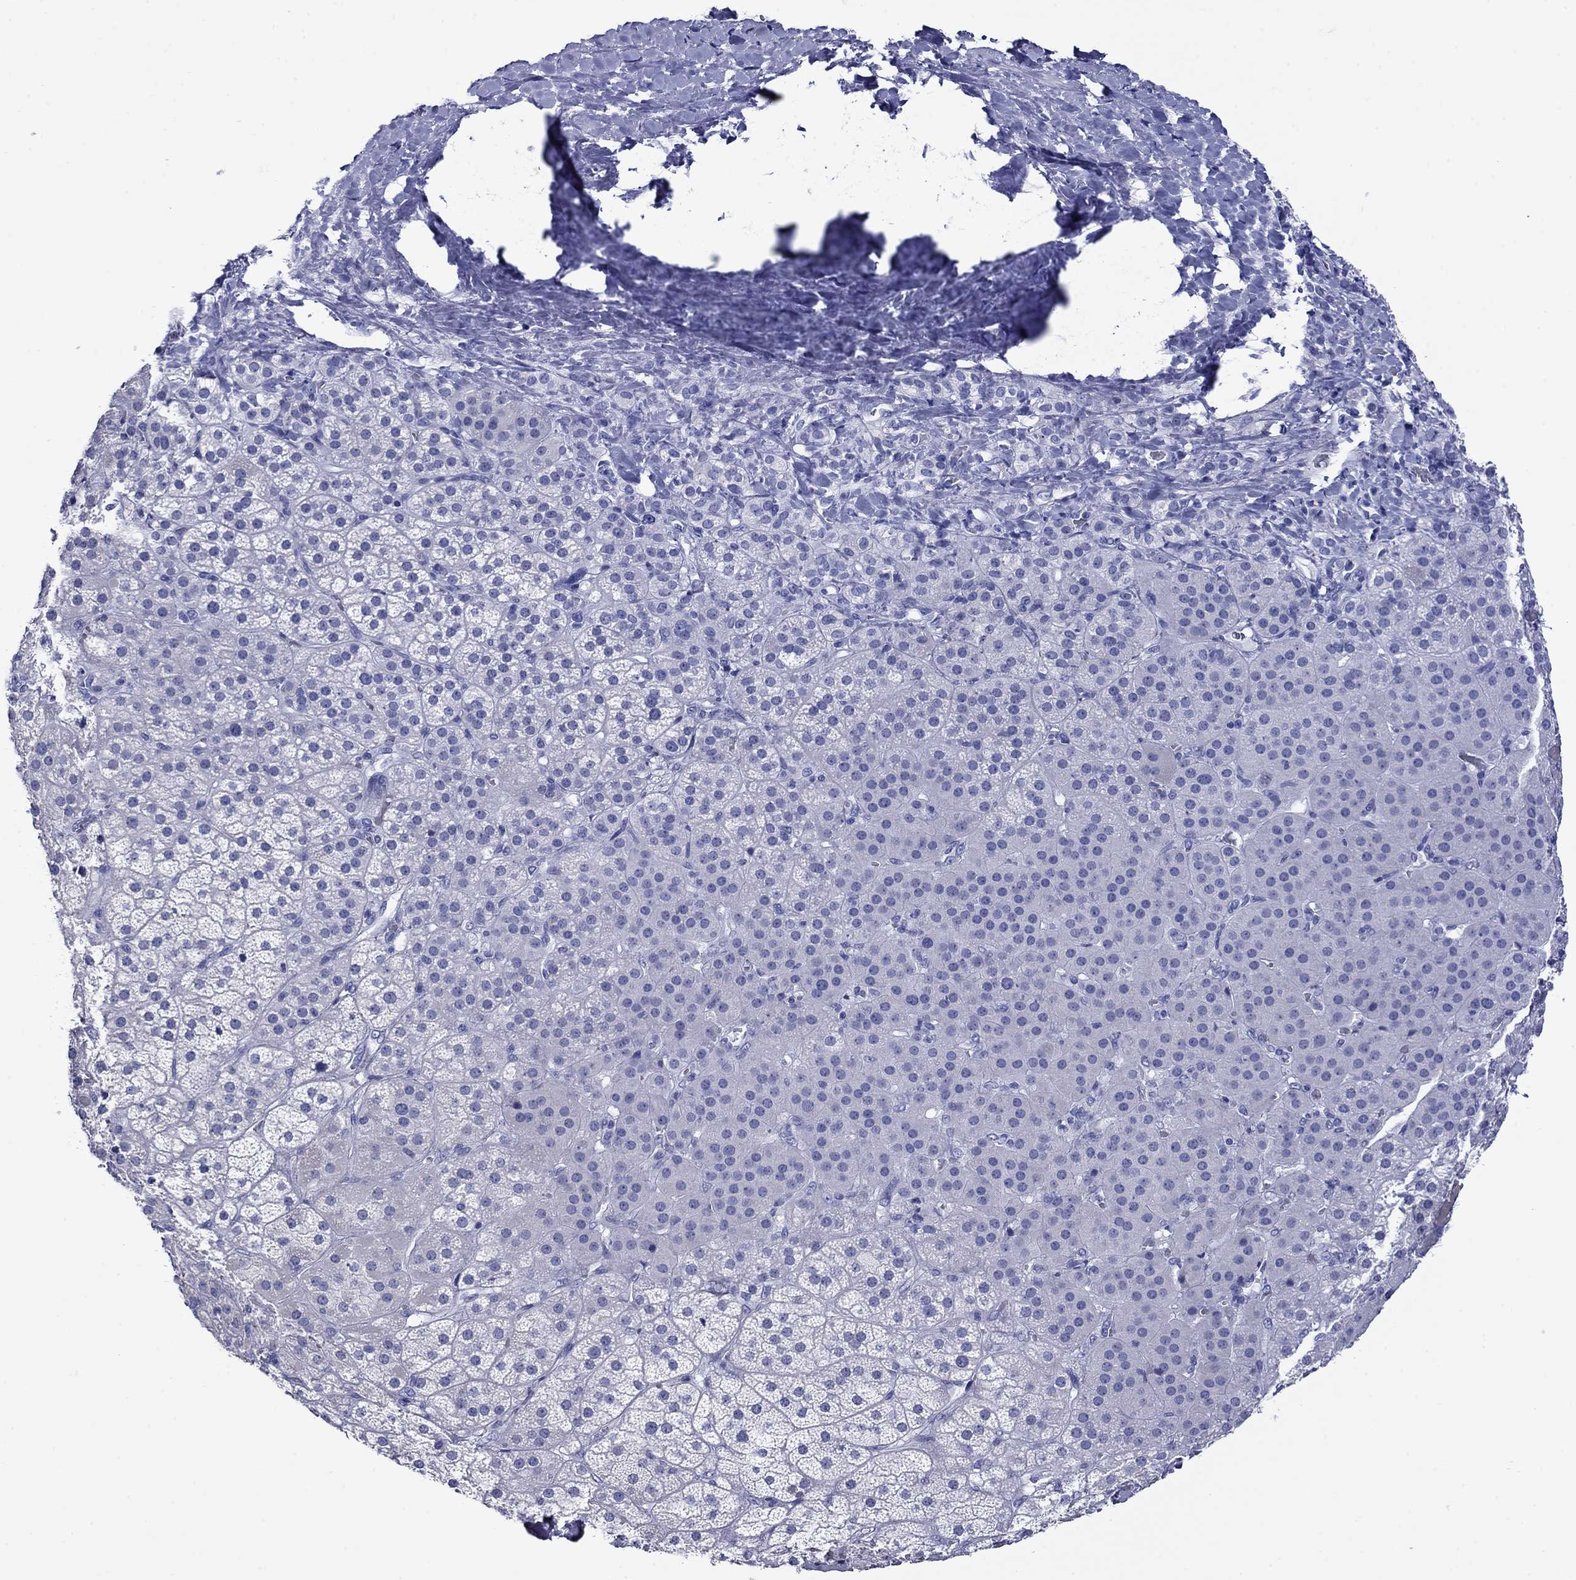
{"staining": {"intensity": "negative", "quantity": "none", "location": "none"}, "tissue": "adrenal gland", "cell_type": "Glandular cells", "image_type": "normal", "snomed": [{"axis": "morphology", "description": "Normal tissue, NOS"}, {"axis": "topography", "description": "Adrenal gland"}], "caption": "Normal adrenal gland was stained to show a protein in brown. There is no significant staining in glandular cells. Nuclei are stained in blue.", "gene": "GIP", "patient": {"sex": "male", "age": 57}}